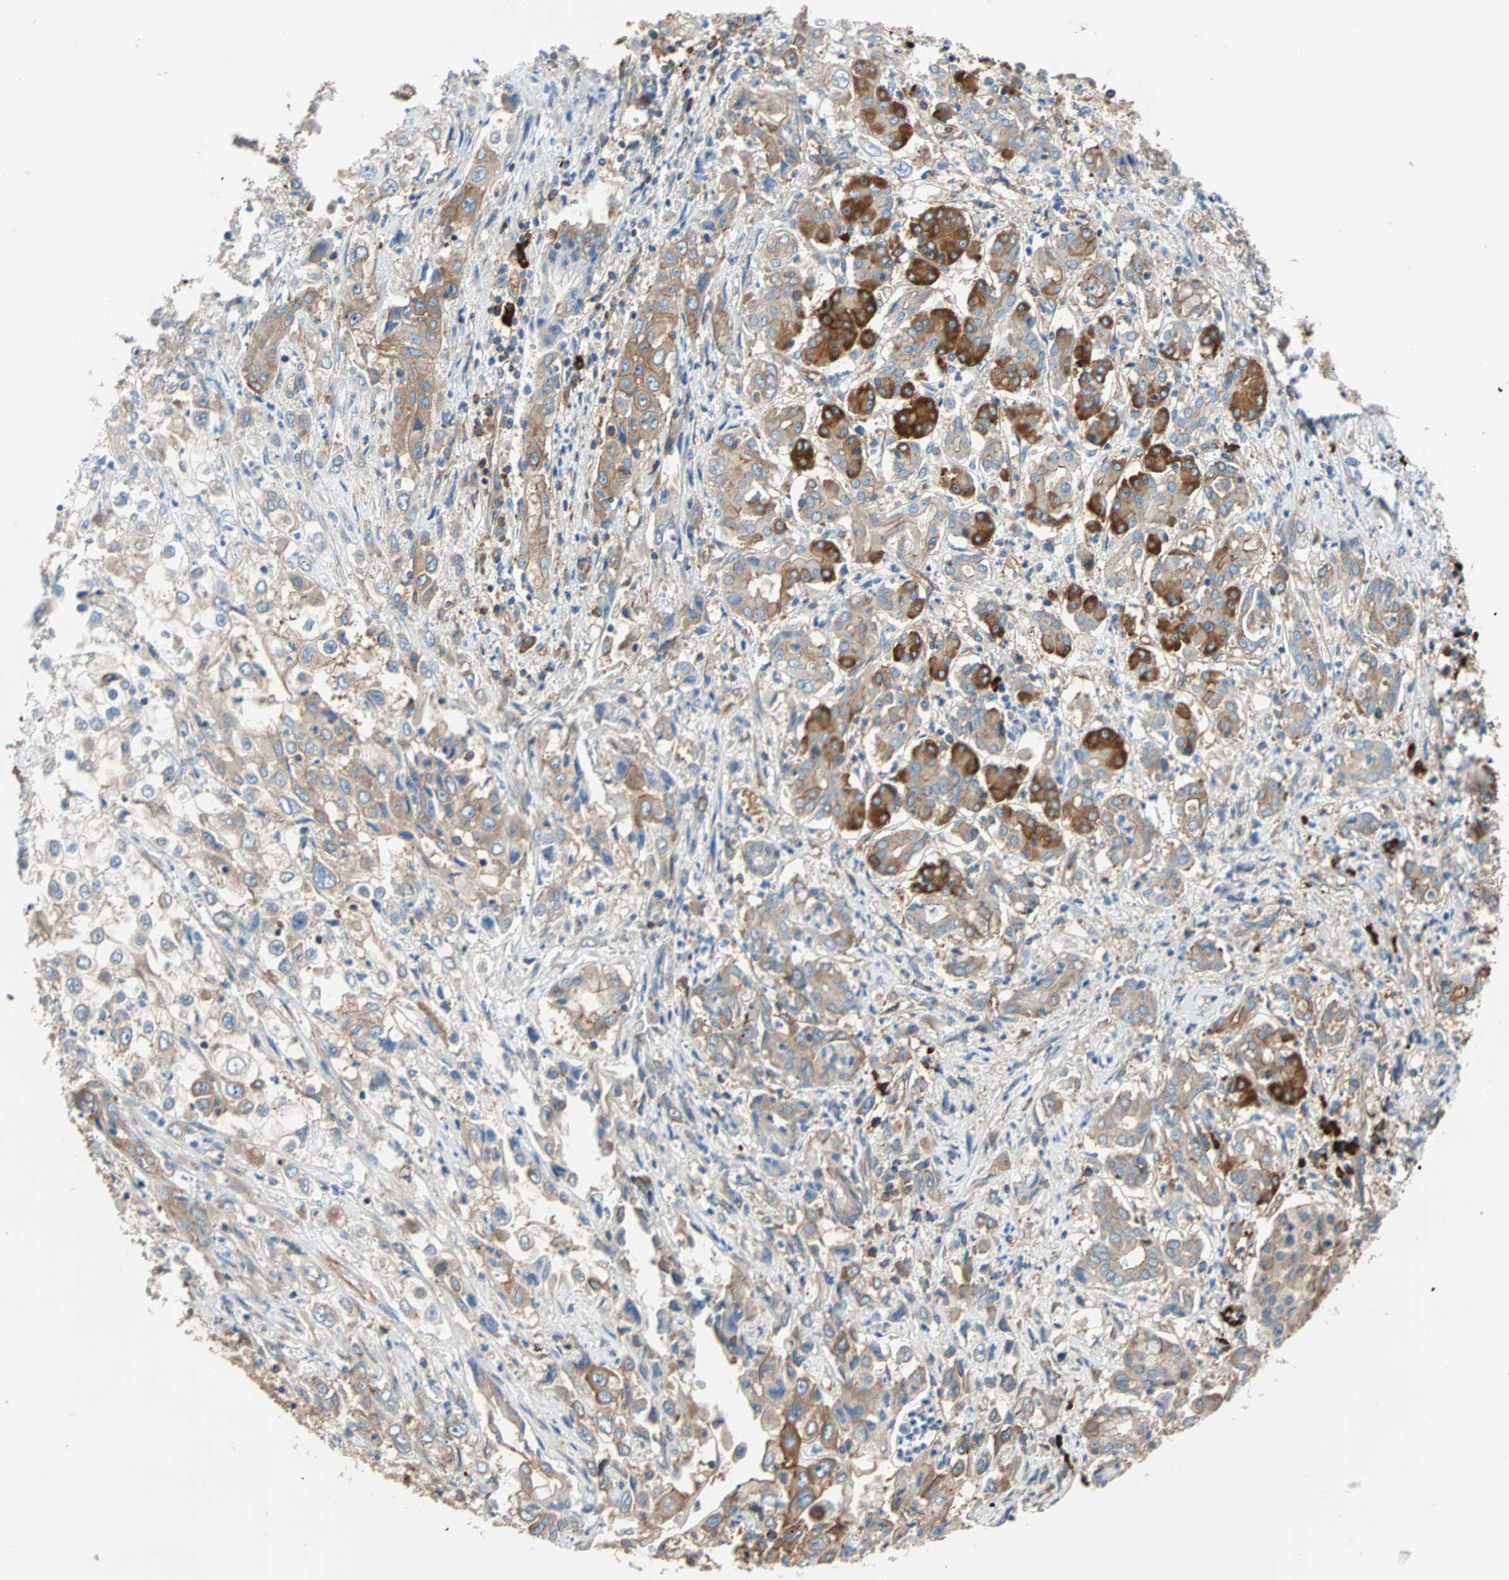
{"staining": {"intensity": "moderate", "quantity": ">75%", "location": "cytoplasmic/membranous"}, "tissue": "pancreatic cancer", "cell_type": "Tumor cells", "image_type": "cancer", "snomed": [{"axis": "morphology", "description": "Adenocarcinoma, NOS"}, {"axis": "topography", "description": "Pancreas"}], "caption": "Immunohistochemistry (IHC) histopathology image of human pancreatic cancer (adenocarcinoma) stained for a protein (brown), which exhibits medium levels of moderate cytoplasmic/membranous staining in about >75% of tumor cells.", "gene": "EEF2", "patient": {"sex": "male", "age": 70}}